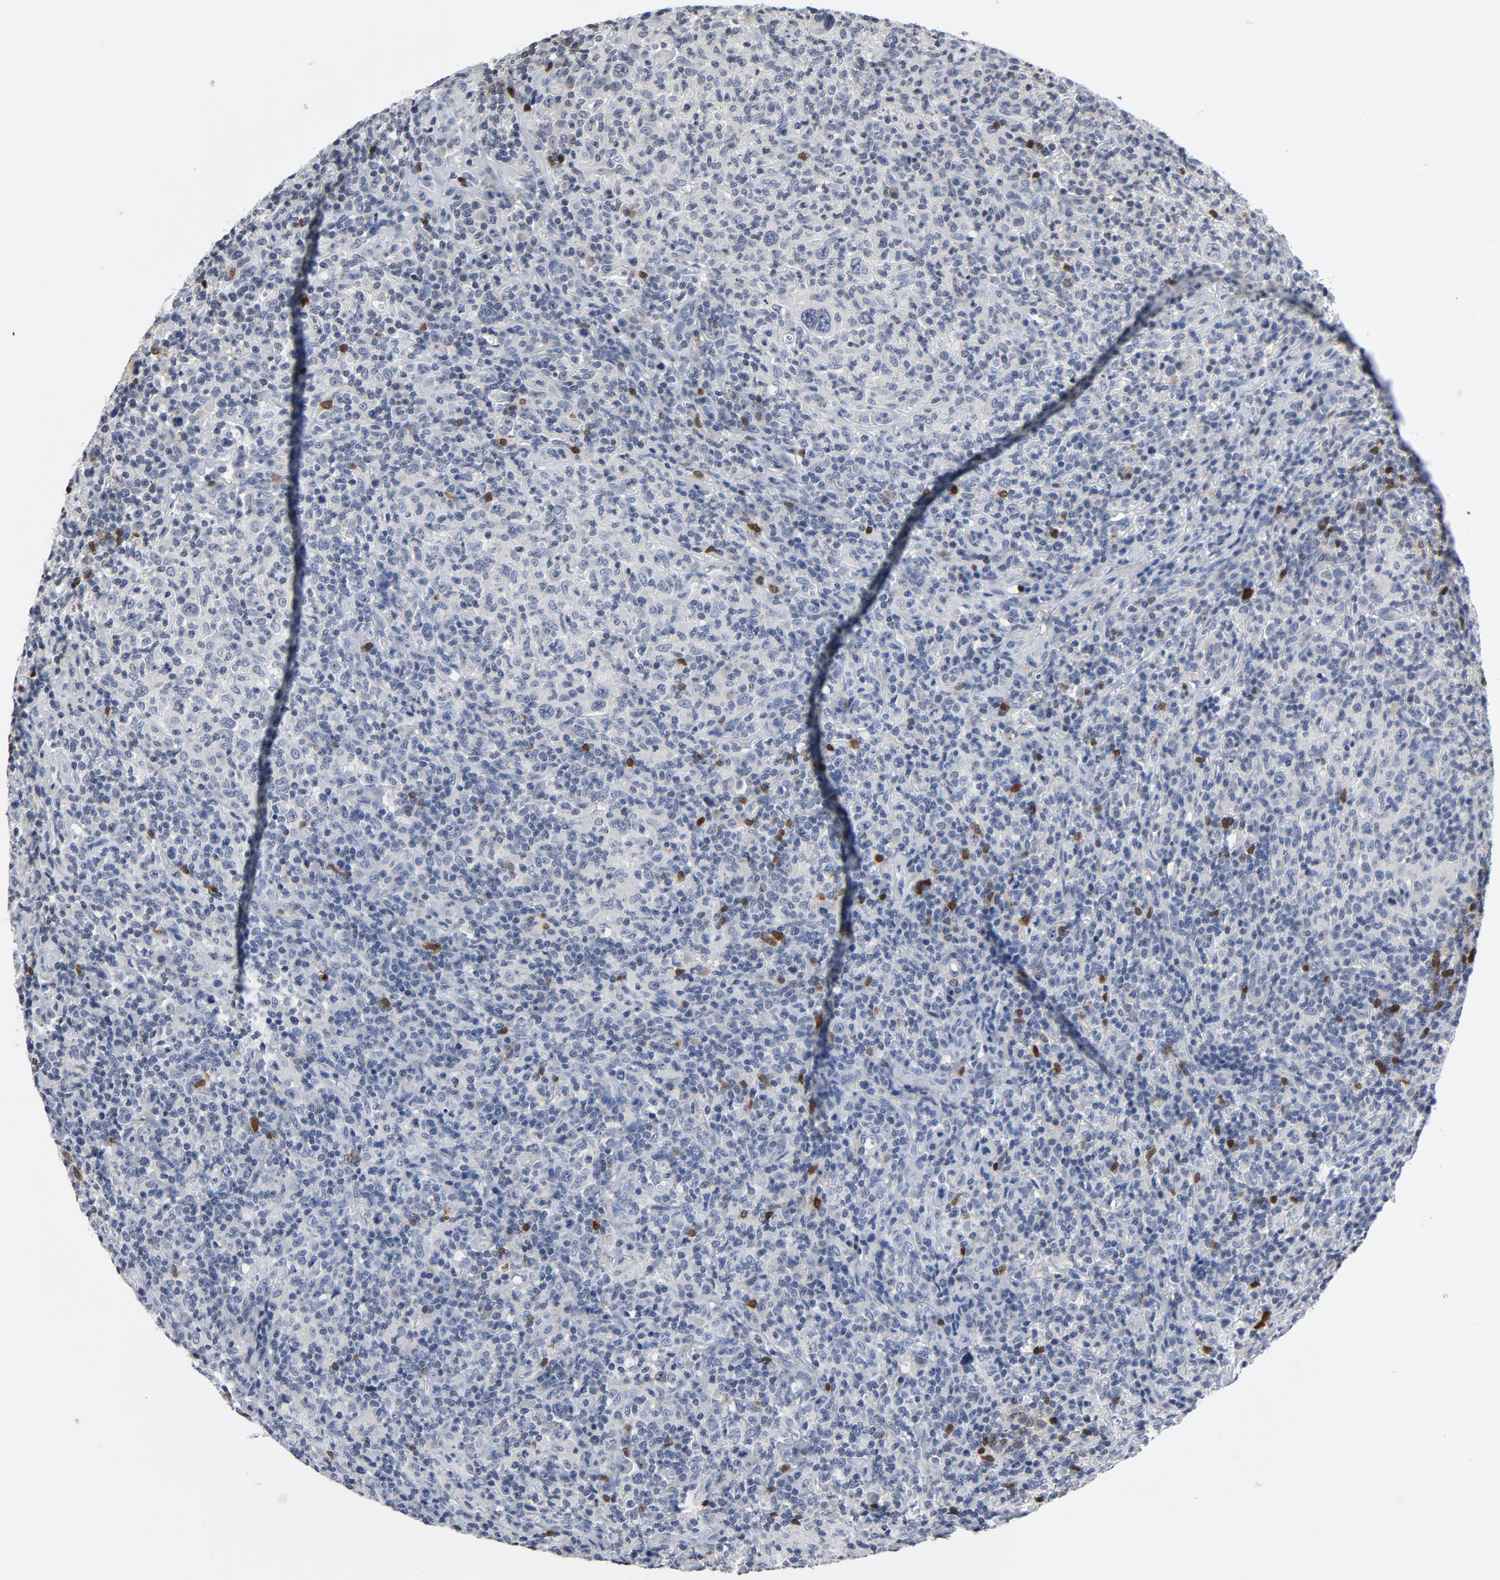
{"staining": {"intensity": "negative", "quantity": "none", "location": "none"}, "tissue": "lymphoma", "cell_type": "Tumor cells", "image_type": "cancer", "snomed": [{"axis": "morphology", "description": "Hodgkin's disease, NOS"}, {"axis": "topography", "description": "Lymph node"}], "caption": "Protein analysis of lymphoma displays no significant positivity in tumor cells.", "gene": "TCL1A", "patient": {"sex": "male", "age": 65}}